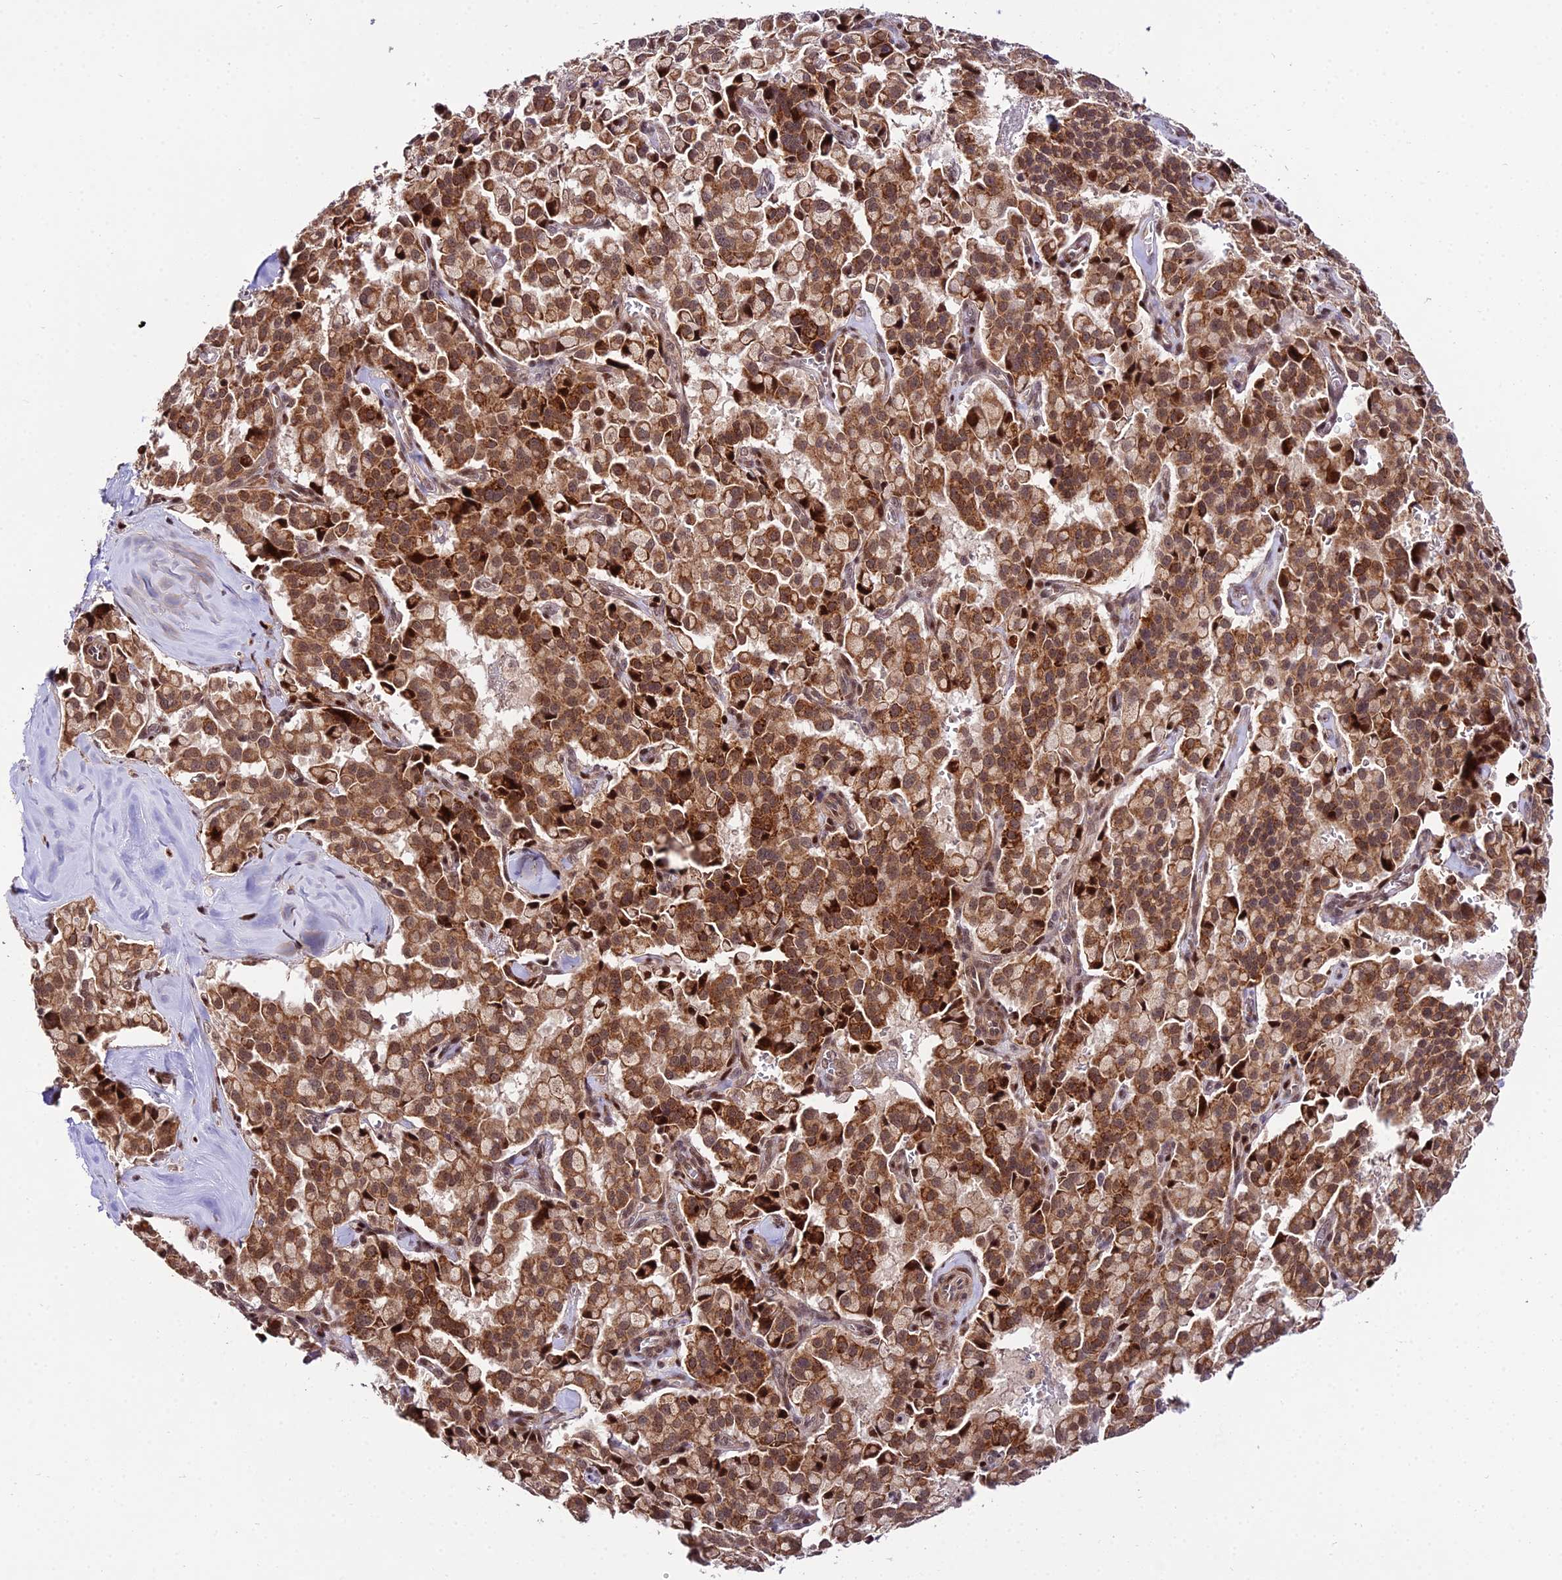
{"staining": {"intensity": "moderate", "quantity": ">75%", "location": "cytoplasmic/membranous,nuclear"}, "tissue": "pancreatic cancer", "cell_type": "Tumor cells", "image_type": "cancer", "snomed": [{"axis": "morphology", "description": "Adenocarcinoma, NOS"}, {"axis": "topography", "description": "Pancreas"}], "caption": "The image displays staining of adenocarcinoma (pancreatic), revealing moderate cytoplasmic/membranous and nuclear protein positivity (brown color) within tumor cells.", "gene": "CIB3", "patient": {"sex": "male", "age": 65}}